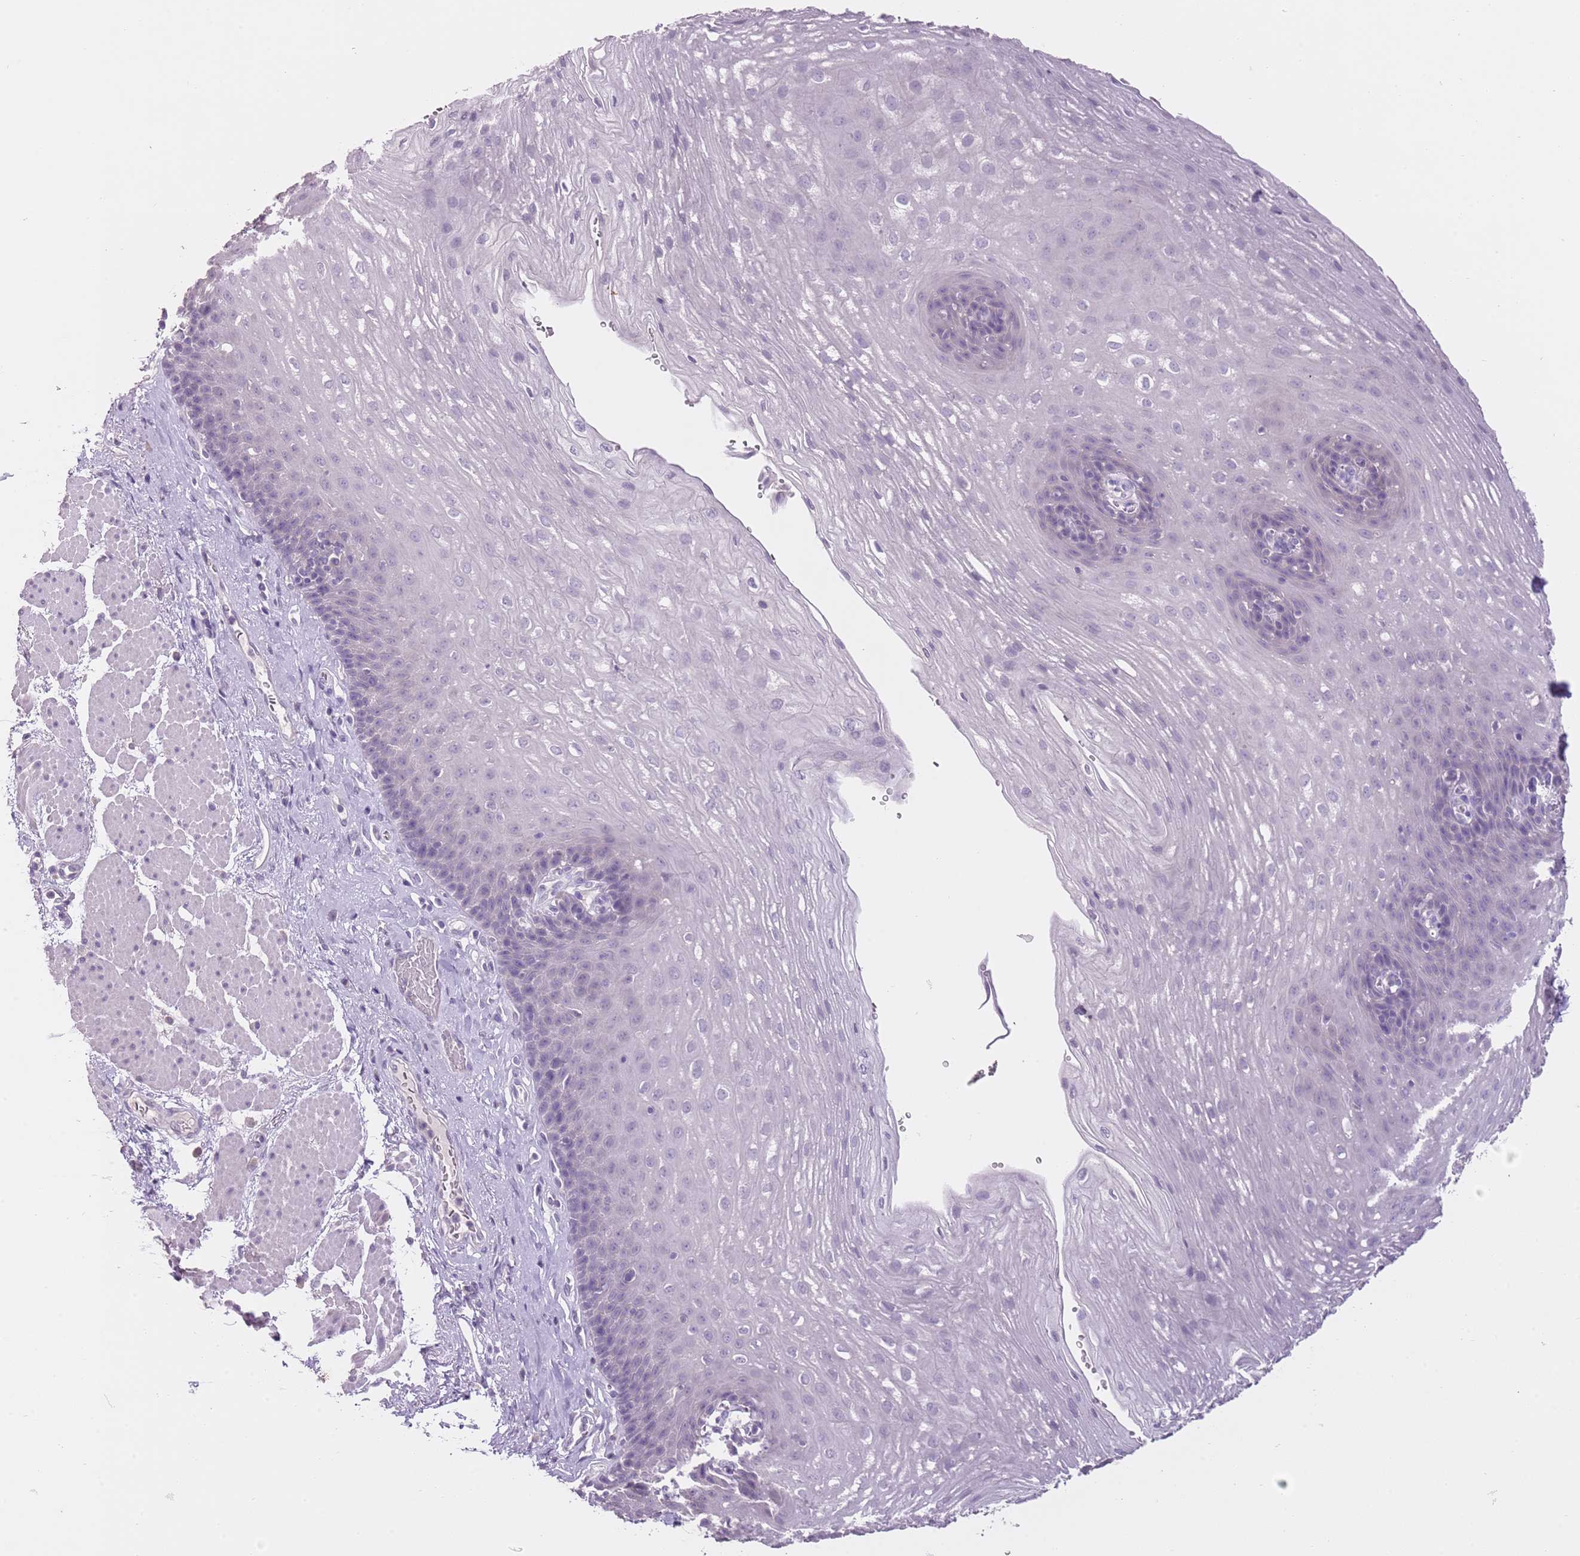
{"staining": {"intensity": "negative", "quantity": "none", "location": "none"}, "tissue": "esophagus", "cell_type": "Squamous epithelial cells", "image_type": "normal", "snomed": [{"axis": "morphology", "description": "Normal tissue, NOS"}, {"axis": "topography", "description": "Esophagus"}], "caption": "An image of human esophagus is negative for staining in squamous epithelial cells. Brightfield microscopy of IHC stained with DAB (brown) and hematoxylin (blue), captured at high magnification.", "gene": "SLC35E3", "patient": {"sex": "female", "age": 66}}